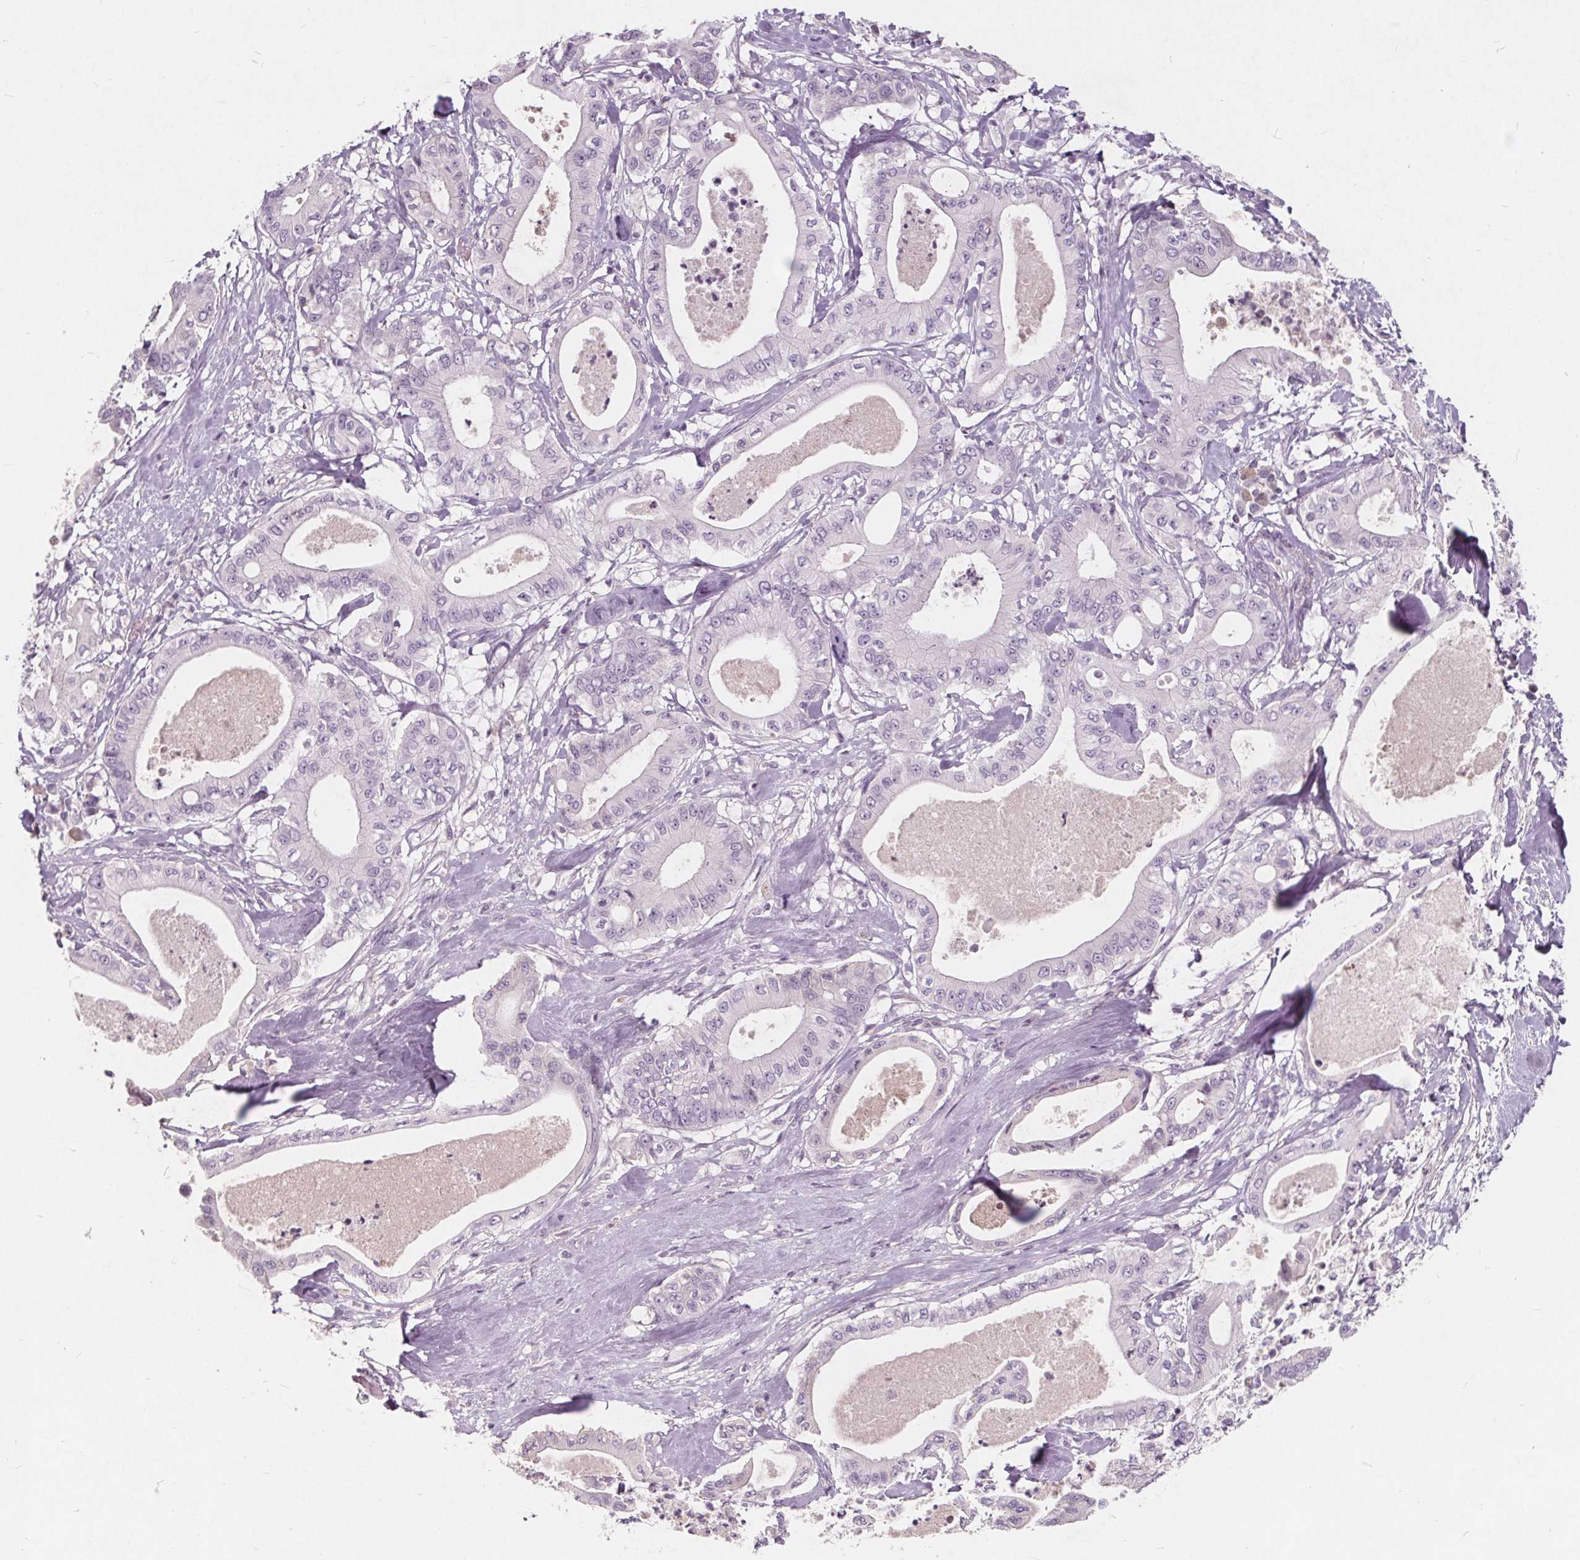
{"staining": {"intensity": "negative", "quantity": "none", "location": "none"}, "tissue": "pancreatic cancer", "cell_type": "Tumor cells", "image_type": "cancer", "snomed": [{"axis": "morphology", "description": "Adenocarcinoma, NOS"}, {"axis": "topography", "description": "Pancreas"}], "caption": "Immunohistochemical staining of human pancreatic cancer (adenocarcinoma) shows no significant positivity in tumor cells. Nuclei are stained in blue.", "gene": "PLA2G2E", "patient": {"sex": "male", "age": 71}}